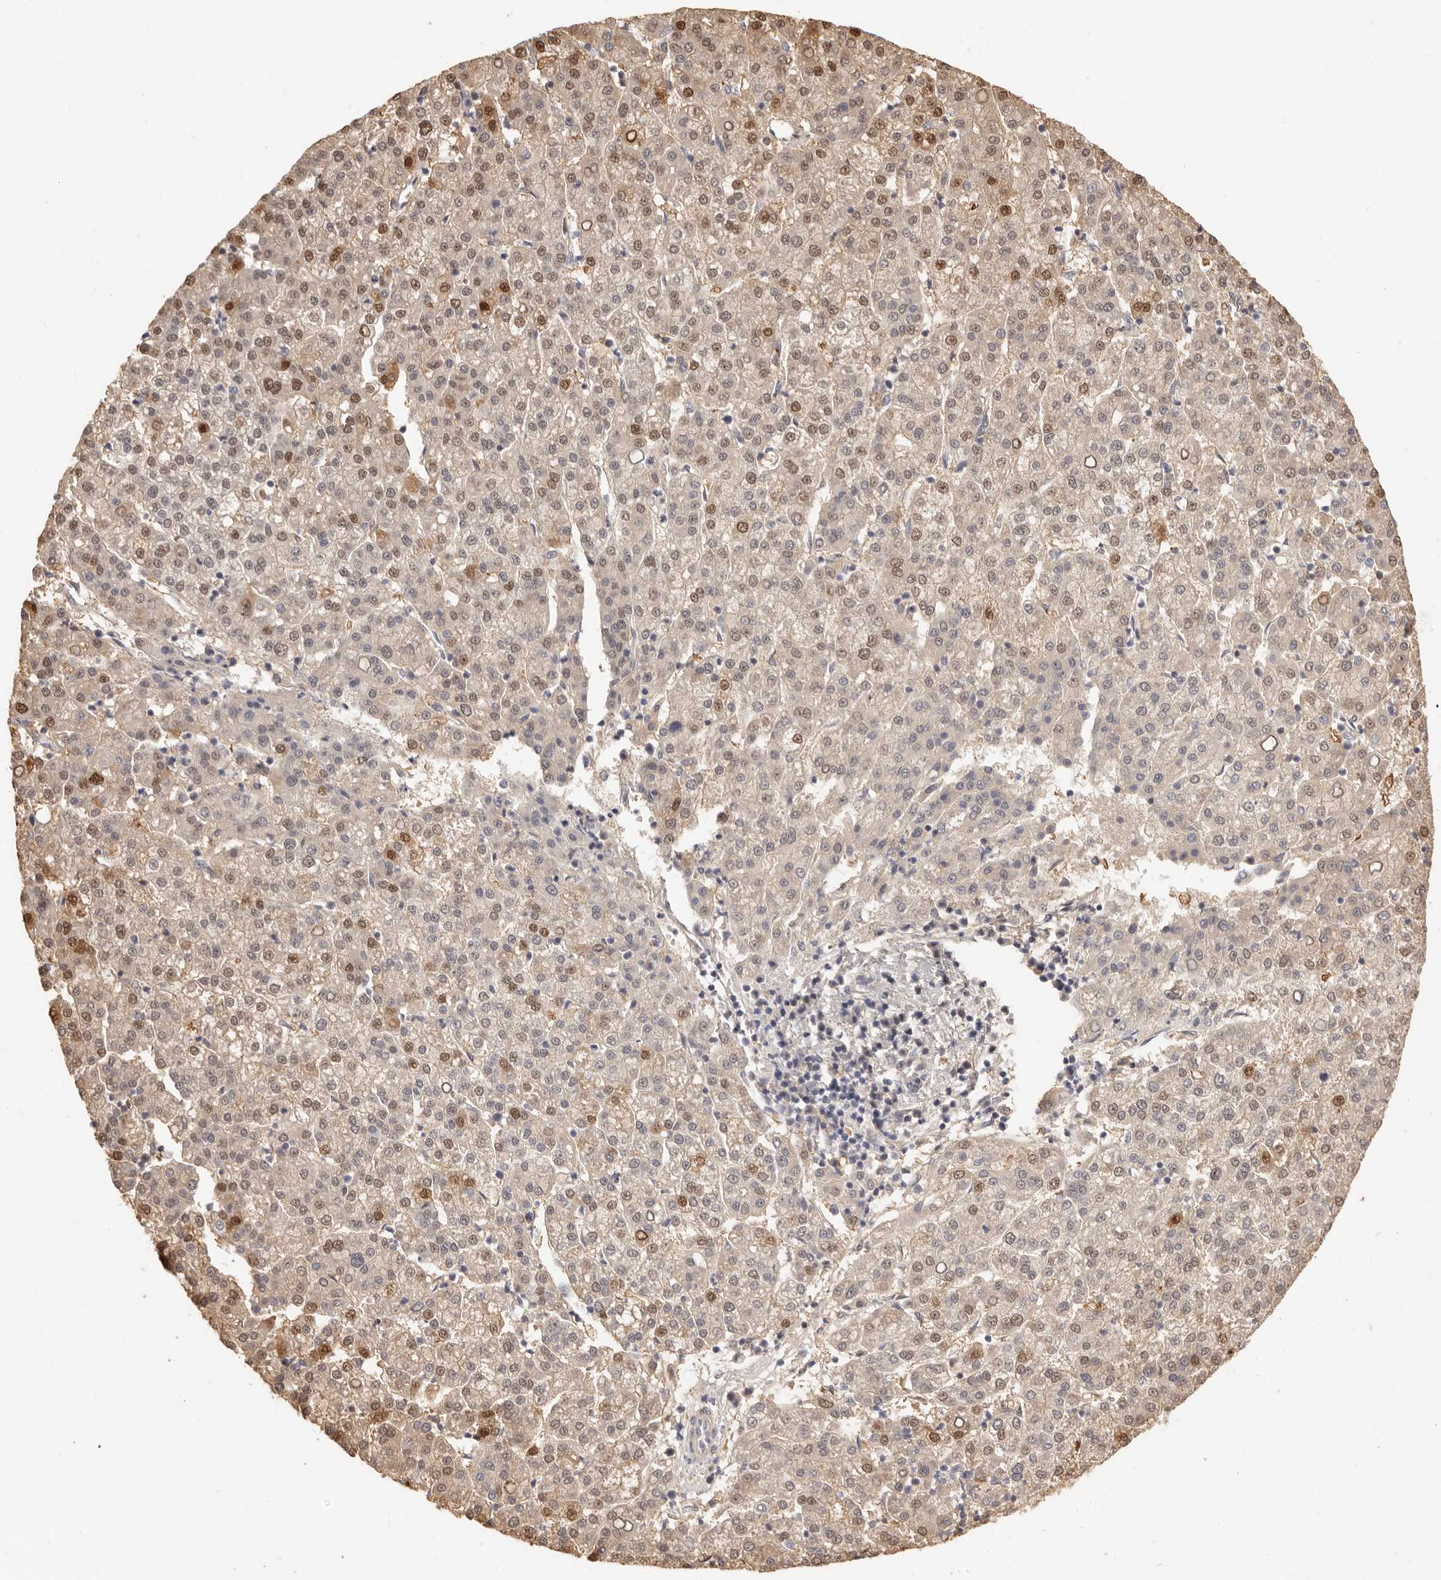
{"staining": {"intensity": "moderate", "quantity": "25%-75%", "location": "nuclear"}, "tissue": "liver cancer", "cell_type": "Tumor cells", "image_type": "cancer", "snomed": [{"axis": "morphology", "description": "Carcinoma, Hepatocellular, NOS"}, {"axis": "topography", "description": "Liver"}], "caption": "Immunohistochemistry (DAB (3,3'-diaminobenzidine)) staining of human hepatocellular carcinoma (liver) exhibits moderate nuclear protein staining in about 25%-75% of tumor cells.", "gene": "FABP1", "patient": {"sex": "female", "age": 58}}